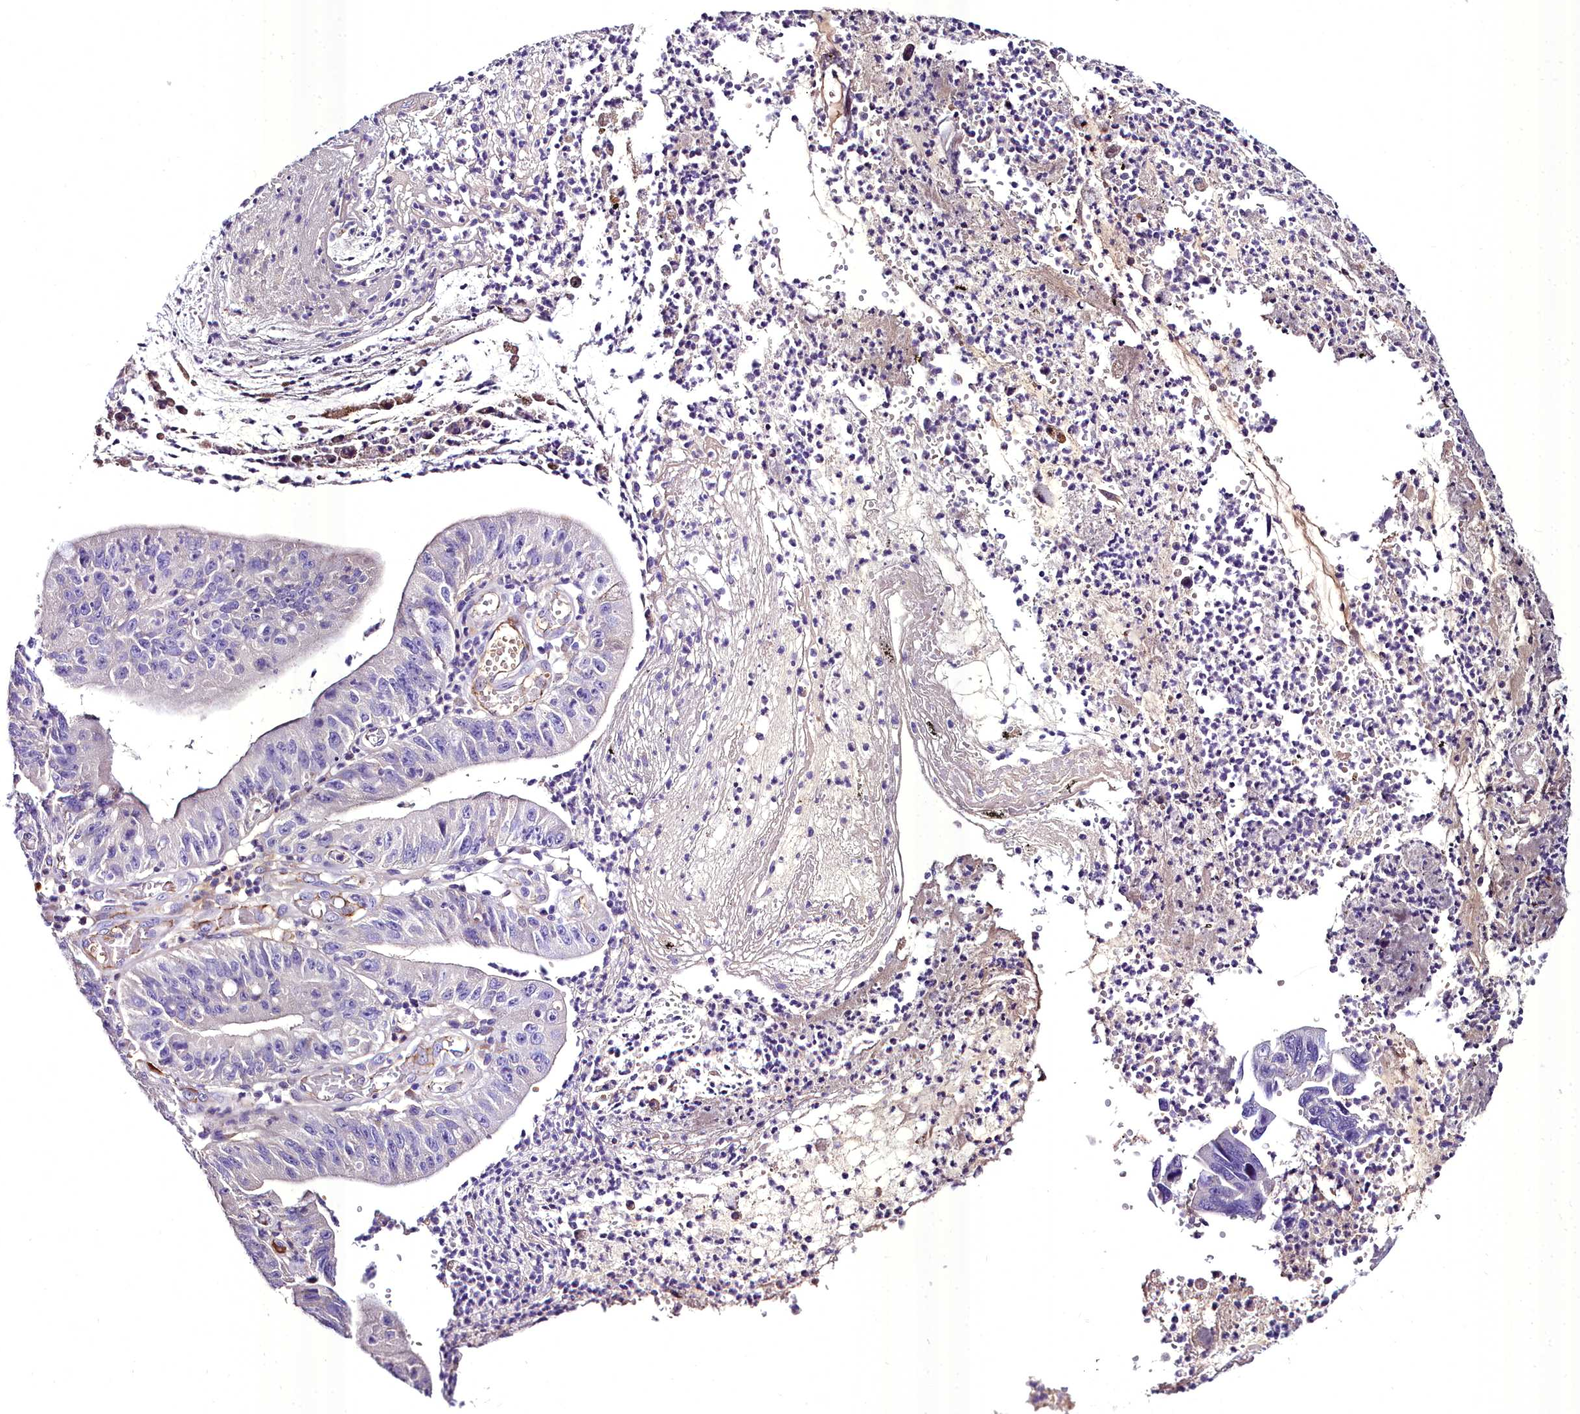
{"staining": {"intensity": "negative", "quantity": "none", "location": "none"}, "tissue": "stomach cancer", "cell_type": "Tumor cells", "image_type": "cancer", "snomed": [{"axis": "morphology", "description": "Adenocarcinoma, NOS"}, {"axis": "topography", "description": "Stomach"}], "caption": "Tumor cells are negative for protein expression in human stomach adenocarcinoma. (Immunohistochemistry, brightfield microscopy, high magnification).", "gene": "MS4A18", "patient": {"sex": "male", "age": 59}}